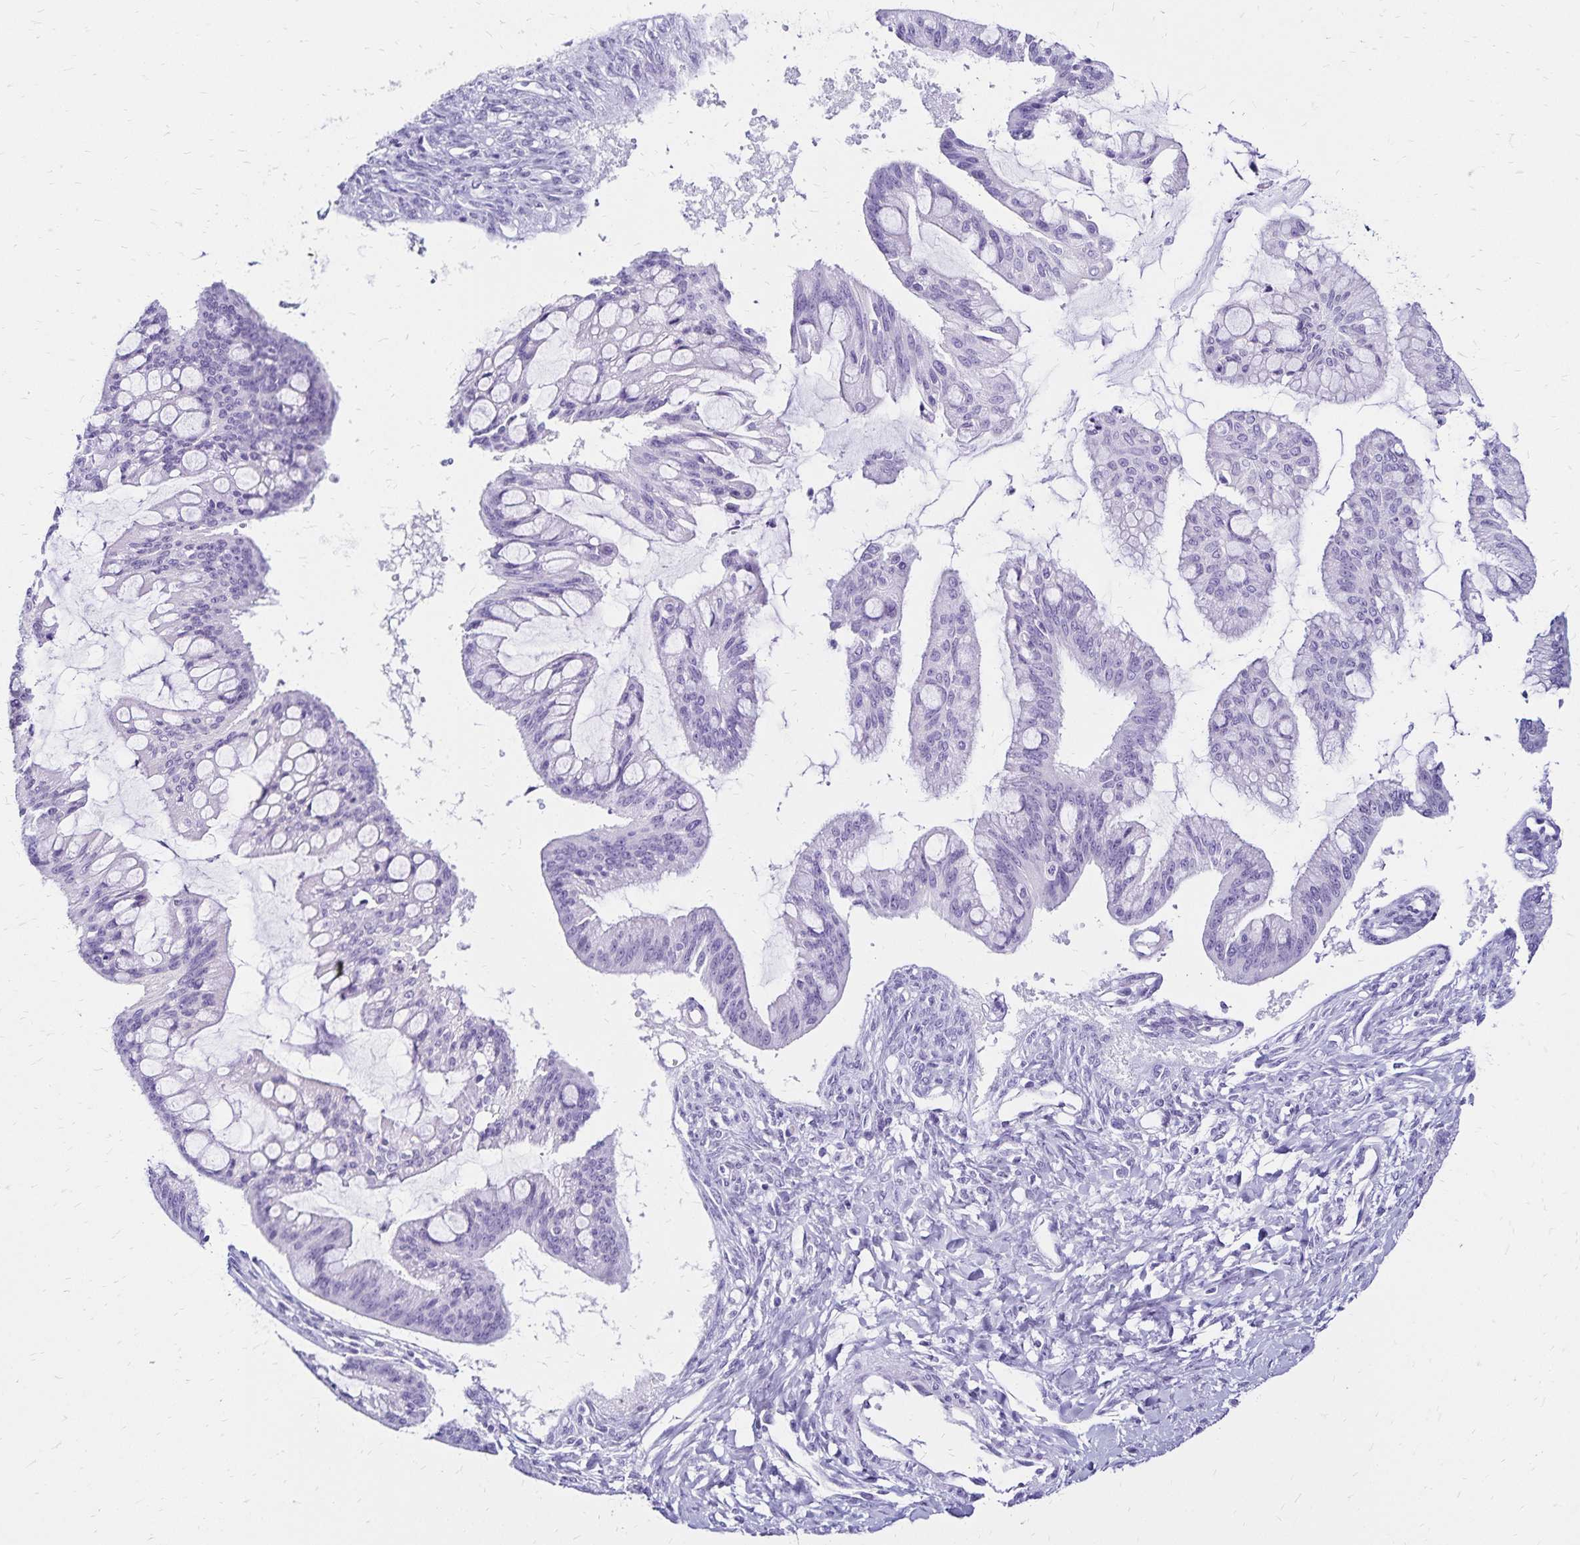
{"staining": {"intensity": "negative", "quantity": "none", "location": "none"}, "tissue": "ovarian cancer", "cell_type": "Tumor cells", "image_type": "cancer", "snomed": [{"axis": "morphology", "description": "Cystadenocarcinoma, mucinous, NOS"}, {"axis": "topography", "description": "Ovary"}], "caption": "DAB (3,3'-diaminobenzidine) immunohistochemical staining of human mucinous cystadenocarcinoma (ovarian) displays no significant staining in tumor cells.", "gene": "LIN28B", "patient": {"sex": "female", "age": 73}}